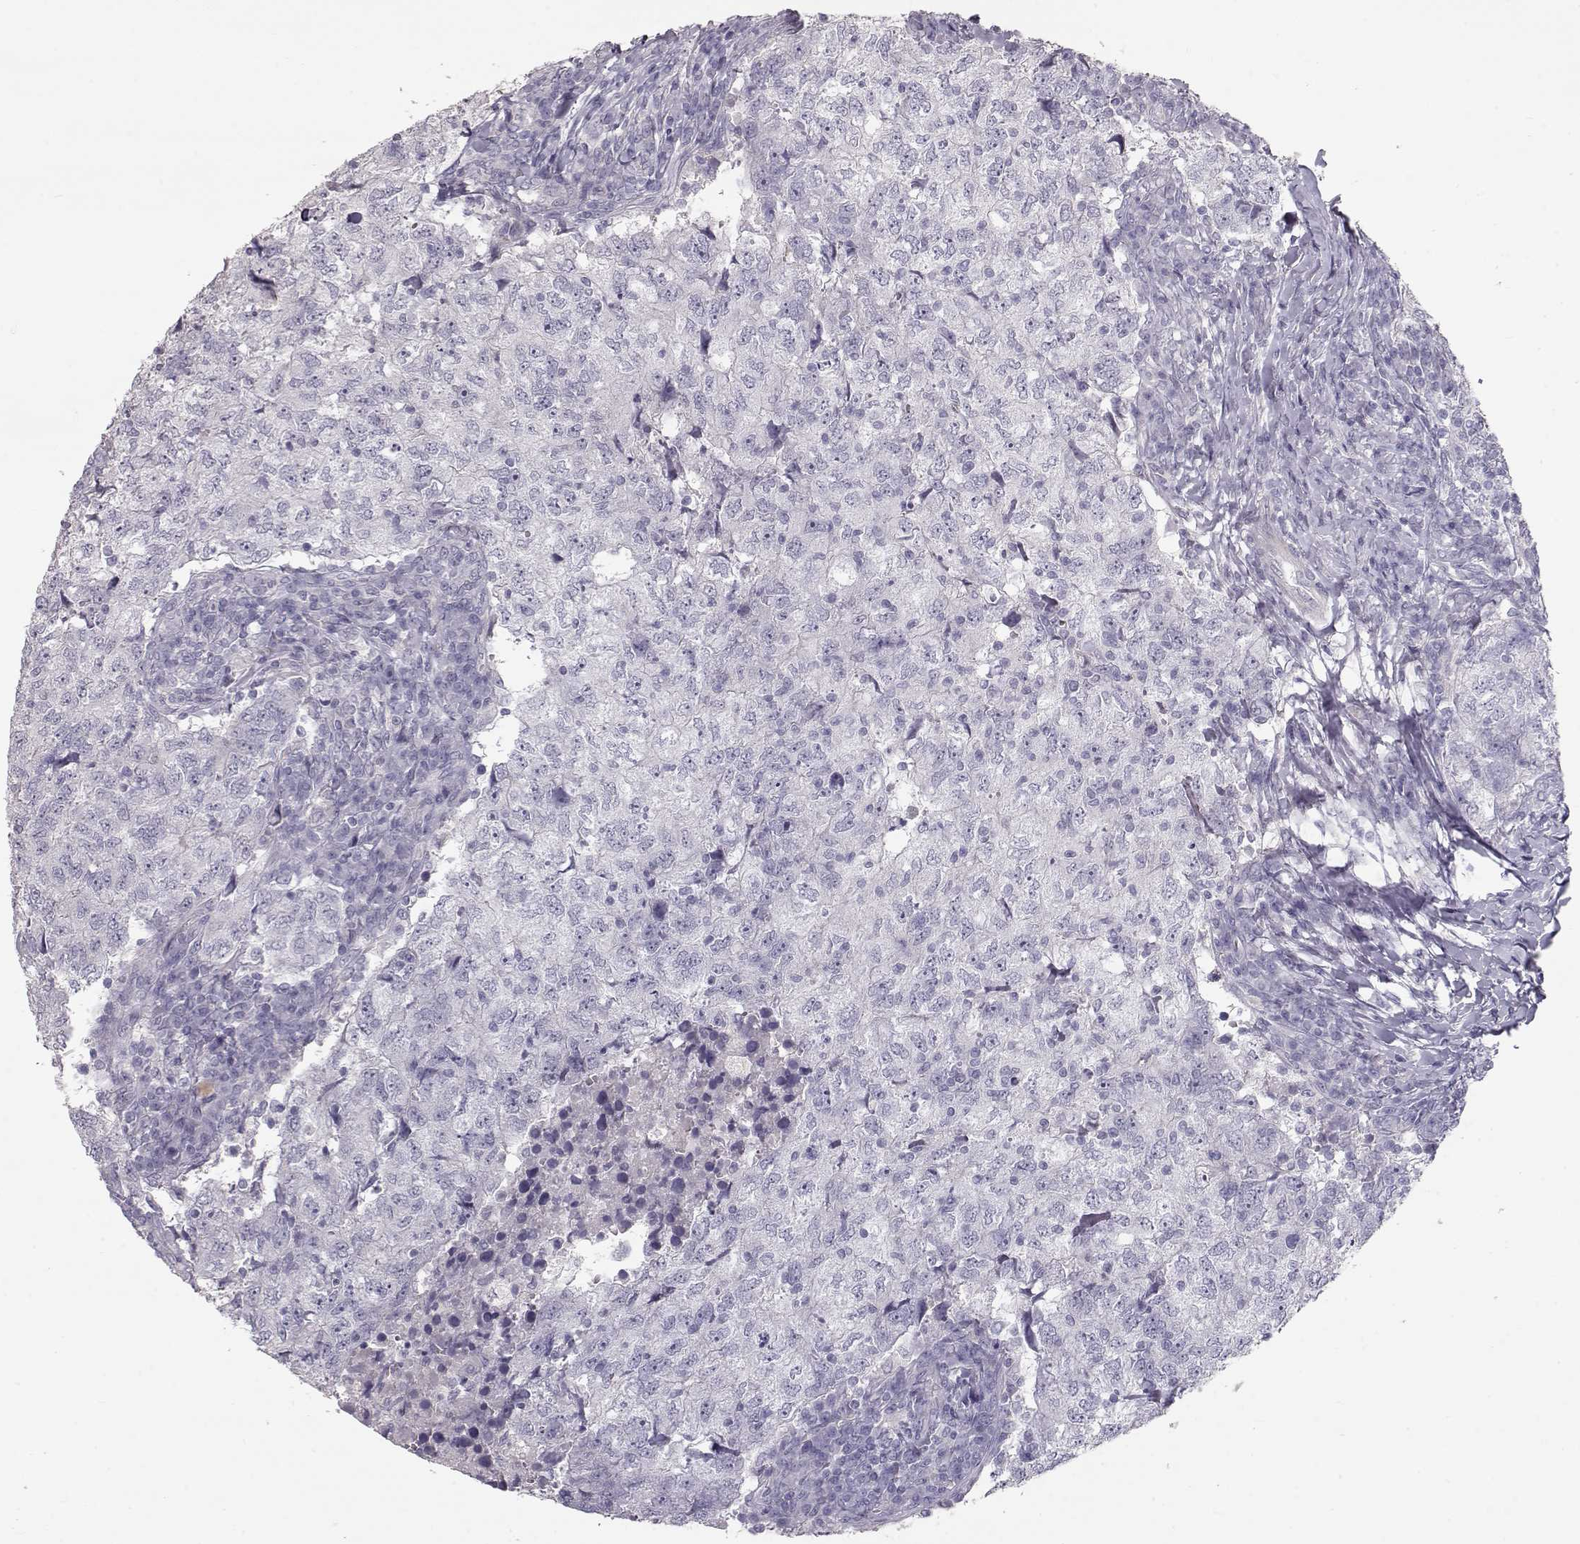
{"staining": {"intensity": "negative", "quantity": "none", "location": "none"}, "tissue": "breast cancer", "cell_type": "Tumor cells", "image_type": "cancer", "snomed": [{"axis": "morphology", "description": "Duct carcinoma"}, {"axis": "topography", "description": "Breast"}], "caption": "The image demonstrates no staining of tumor cells in breast cancer (intraductal carcinoma).", "gene": "SLC18A1", "patient": {"sex": "female", "age": 30}}